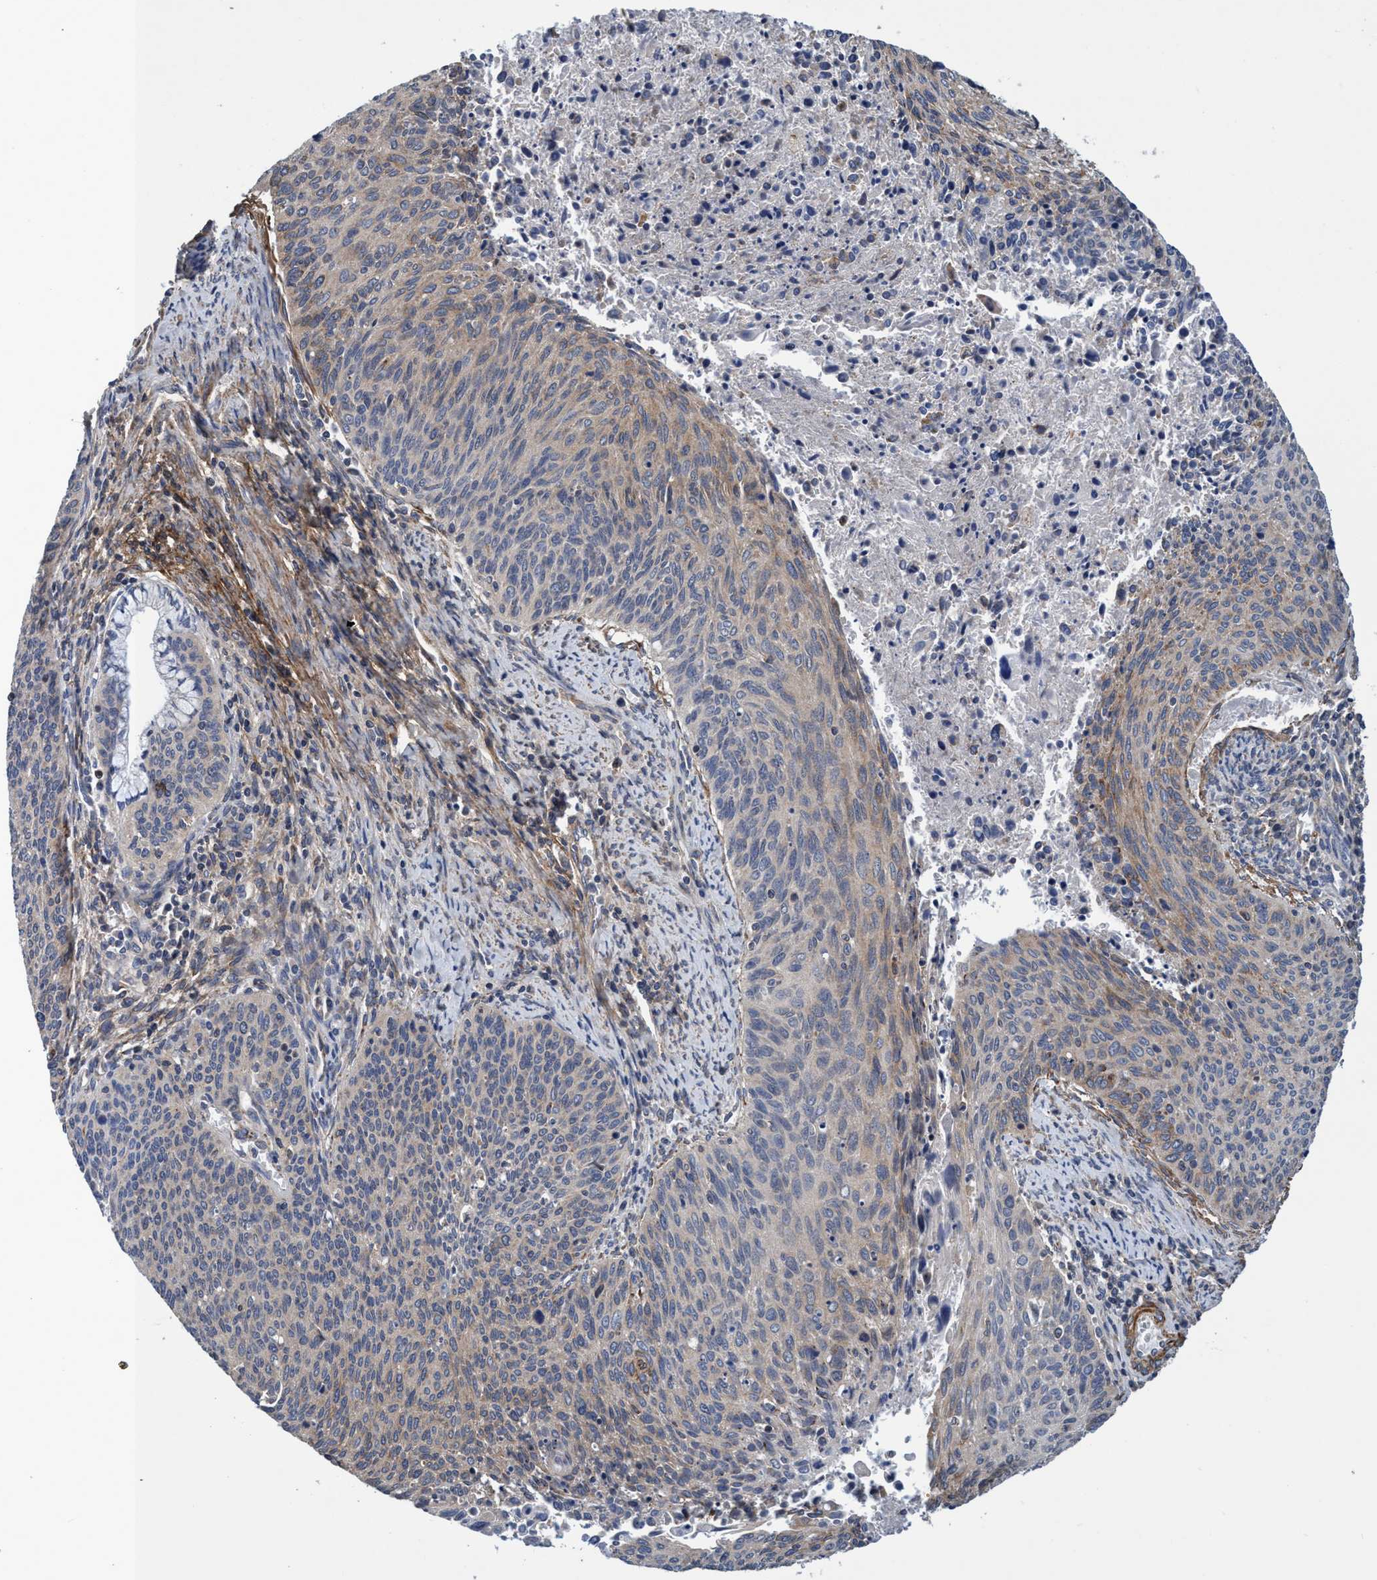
{"staining": {"intensity": "weak", "quantity": "25%-75%", "location": "cytoplasmic/membranous"}, "tissue": "cervical cancer", "cell_type": "Tumor cells", "image_type": "cancer", "snomed": [{"axis": "morphology", "description": "Squamous cell carcinoma, NOS"}, {"axis": "topography", "description": "Cervix"}], "caption": "DAB immunohistochemical staining of human cervical cancer (squamous cell carcinoma) exhibits weak cytoplasmic/membranous protein staining in approximately 25%-75% of tumor cells.", "gene": "CALCOCO2", "patient": {"sex": "female", "age": 55}}